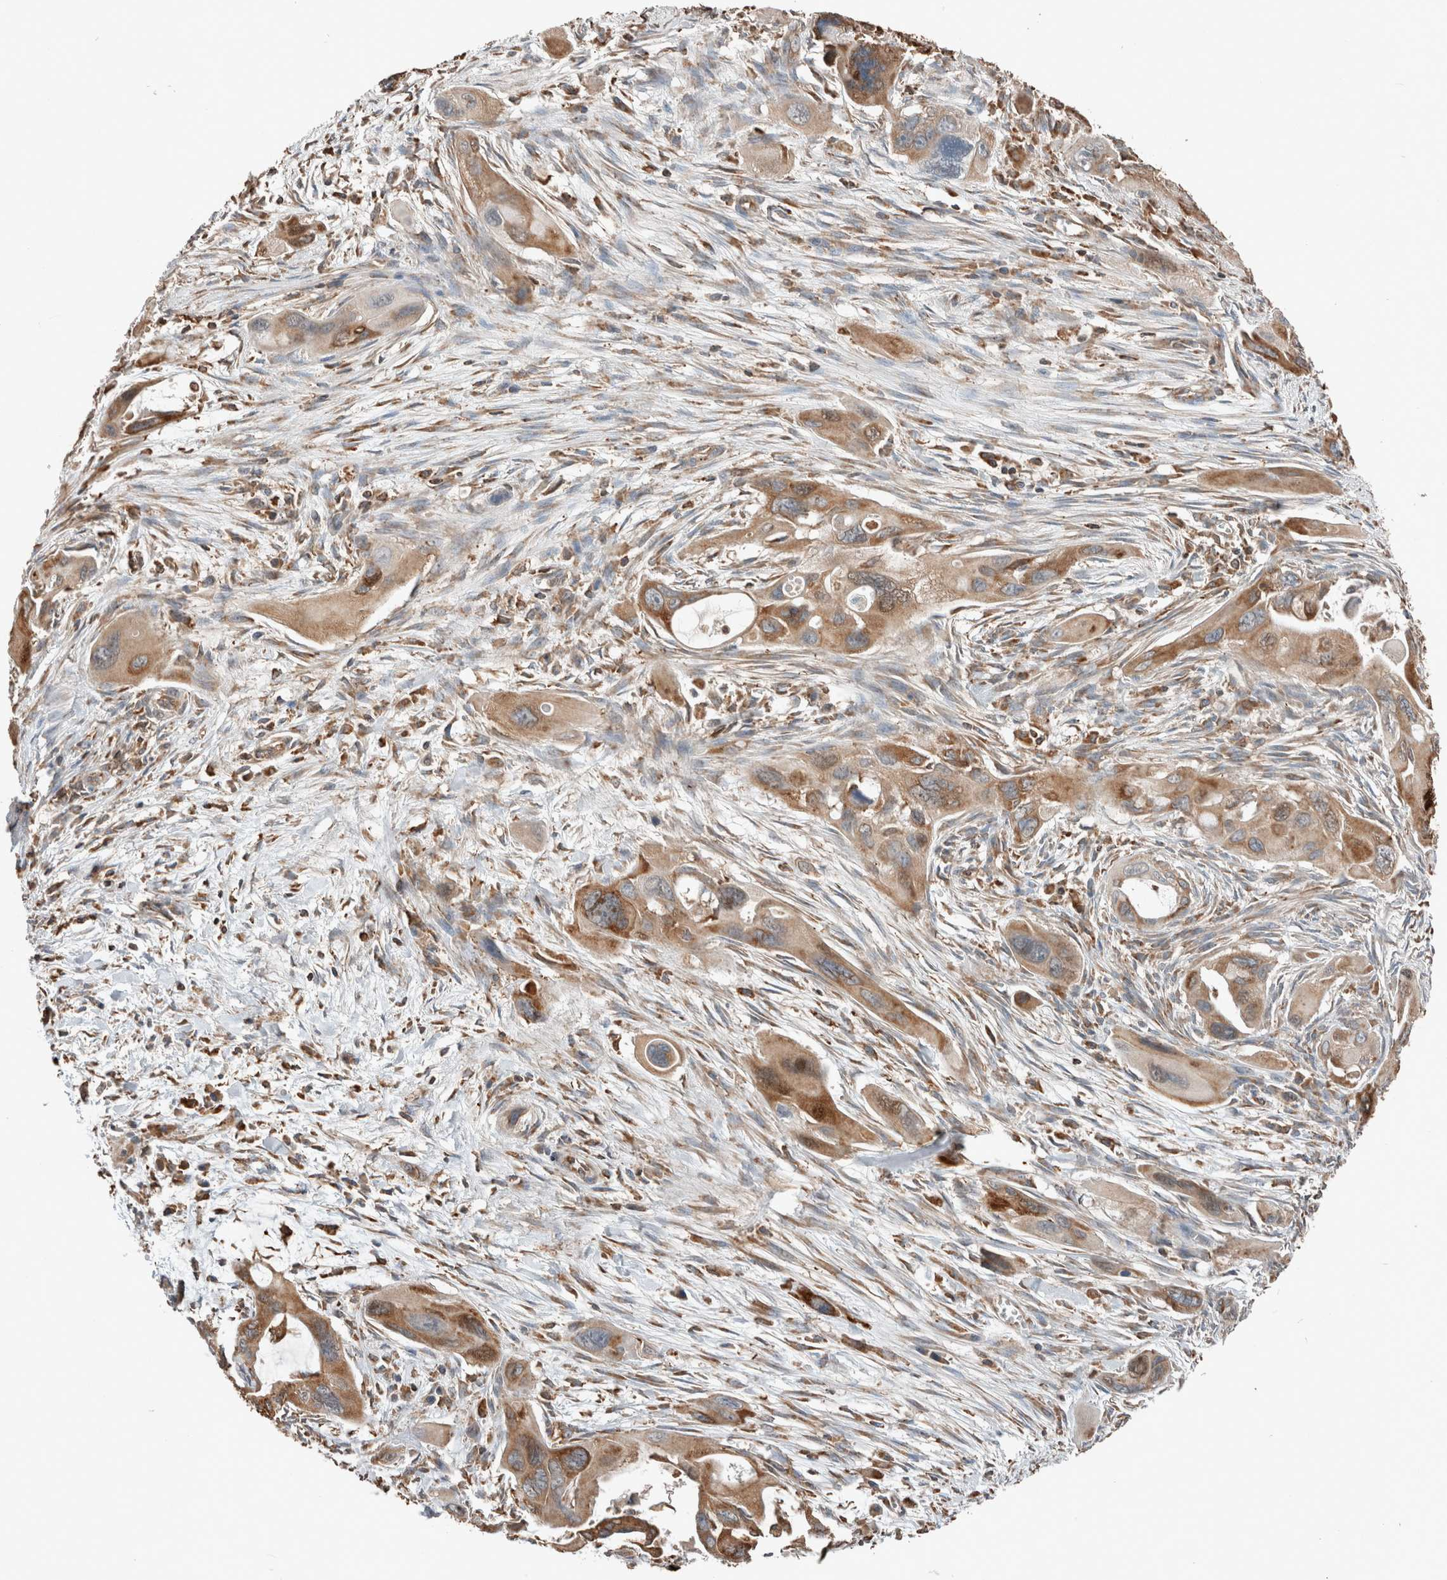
{"staining": {"intensity": "moderate", "quantity": ">75%", "location": "cytoplasmic/membranous"}, "tissue": "pancreatic cancer", "cell_type": "Tumor cells", "image_type": "cancer", "snomed": [{"axis": "morphology", "description": "Adenocarcinoma, NOS"}, {"axis": "topography", "description": "Pancreas"}], "caption": "Pancreatic cancer stained for a protein exhibits moderate cytoplasmic/membranous positivity in tumor cells.", "gene": "ERAP2", "patient": {"sex": "male", "age": 73}}